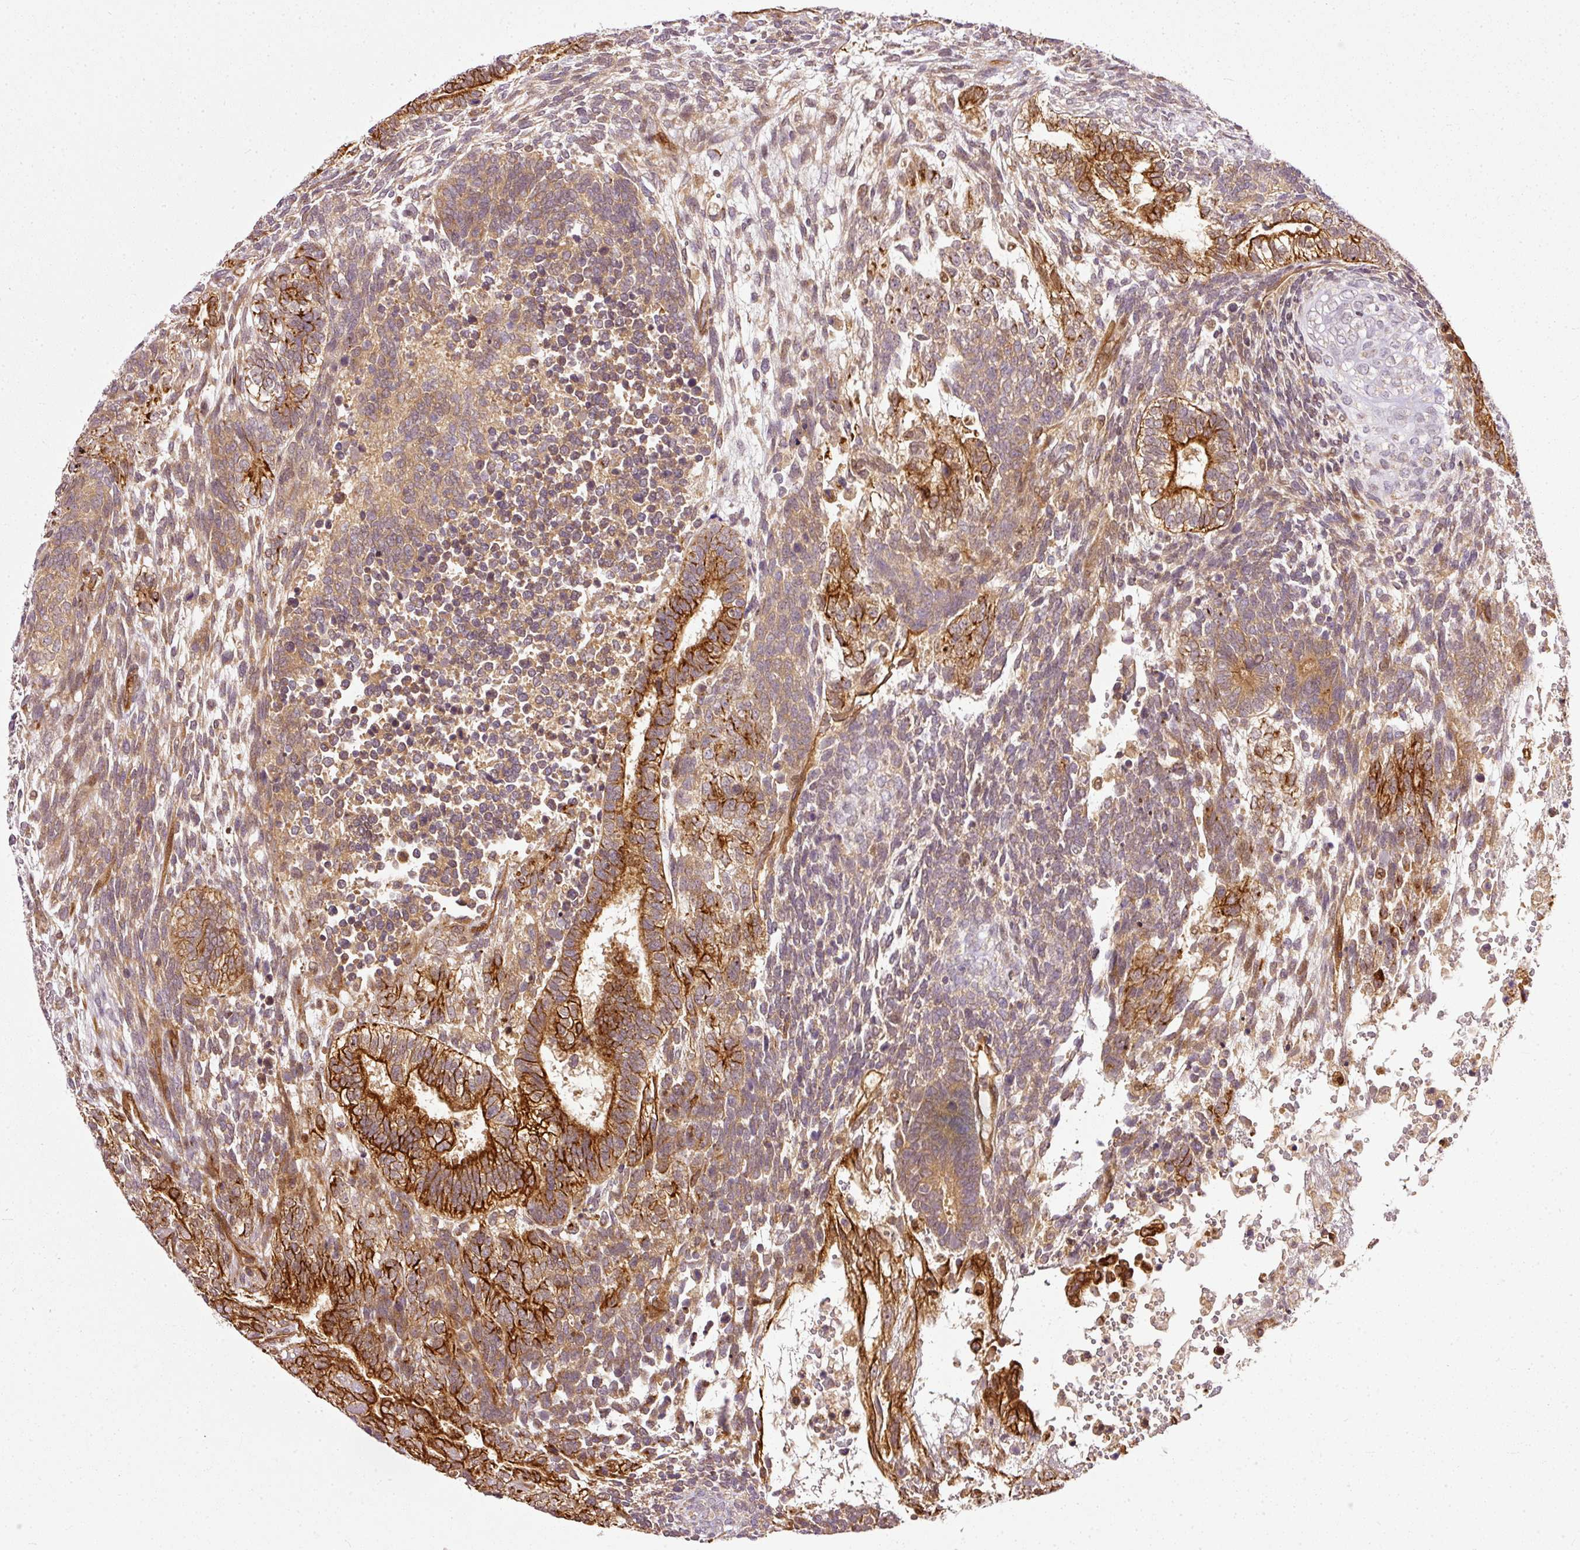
{"staining": {"intensity": "strong", "quantity": "25%-75%", "location": "cytoplasmic/membranous"}, "tissue": "testis cancer", "cell_type": "Tumor cells", "image_type": "cancer", "snomed": [{"axis": "morphology", "description": "Carcinoma, Embryonal, NOS"}, {"axis": "topography", "description": "Testis"}], "caption": "IHC micrograph of neoplastic tissue: human testis cancer stained using immunohistochemistry exhibits high levels of strong protein expression localized specifically in the cytoplasmic/membranous of tumor cells, appearing as a cytoplasmic/membranous brown color.", "gene": "MIF4GD", "patient": {"sex": "male", "age": 23}}